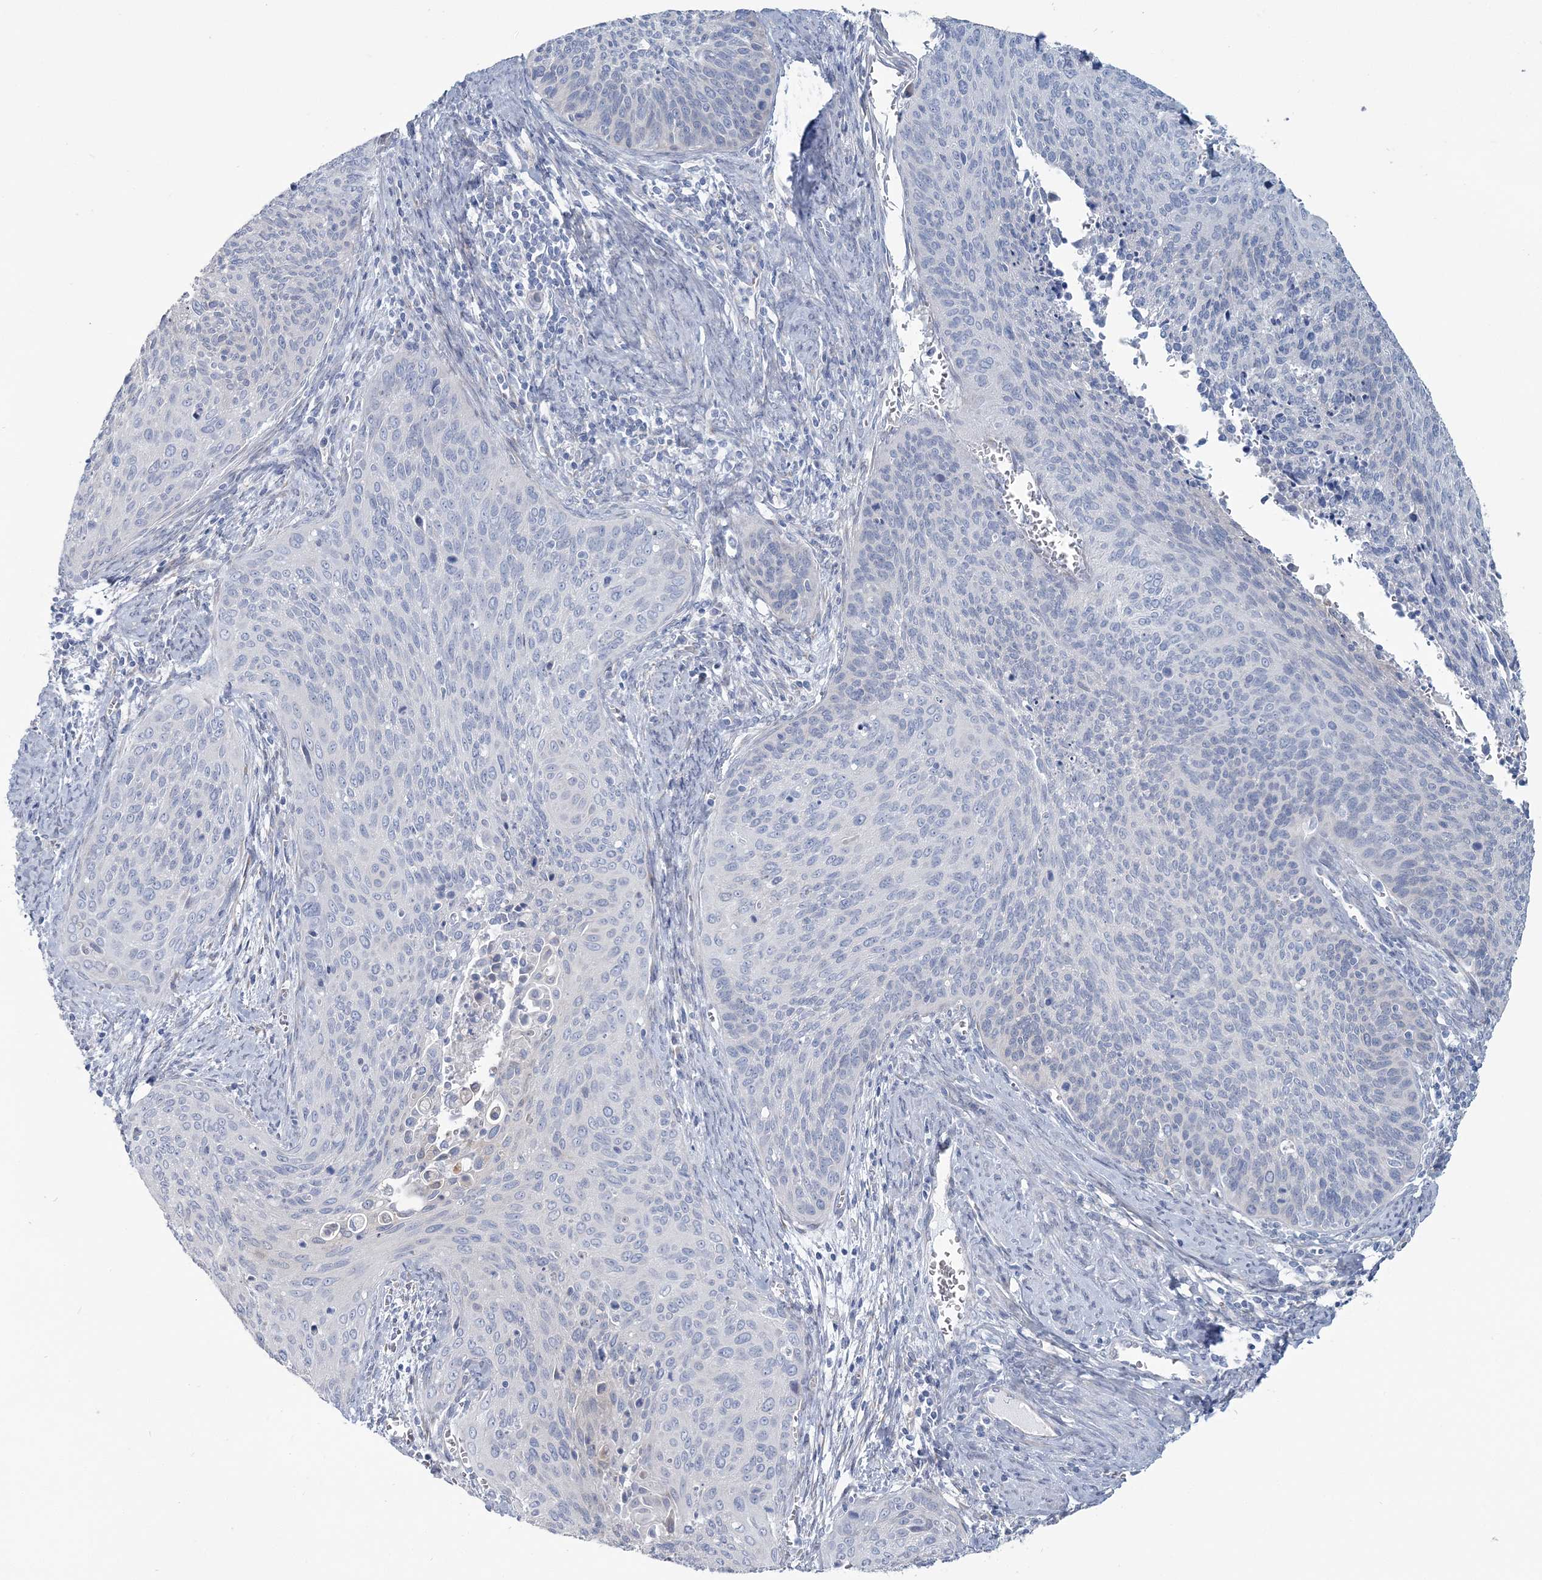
{"staining": {"intensity": "negative", "quantity": "none", "location": "none"}, "tissue": "cervical cancer", "cell_type": "Tumor cells", "image_type": "cancer", "snomed": [{"axis": "morphology", "description": "Squamous cell carcinoma, NOS"}, {"axis": "topography", "description": "Cervix"}], "caption": "Tumor cells are negative for protein expression in human cervical squamous cell carcinoma. (DAB (3,3'-diaminobenzidine) IHC with hematoxylin counter stain).", "gene": "CMBL", "patient": {"sex": "female", "age": 55}}